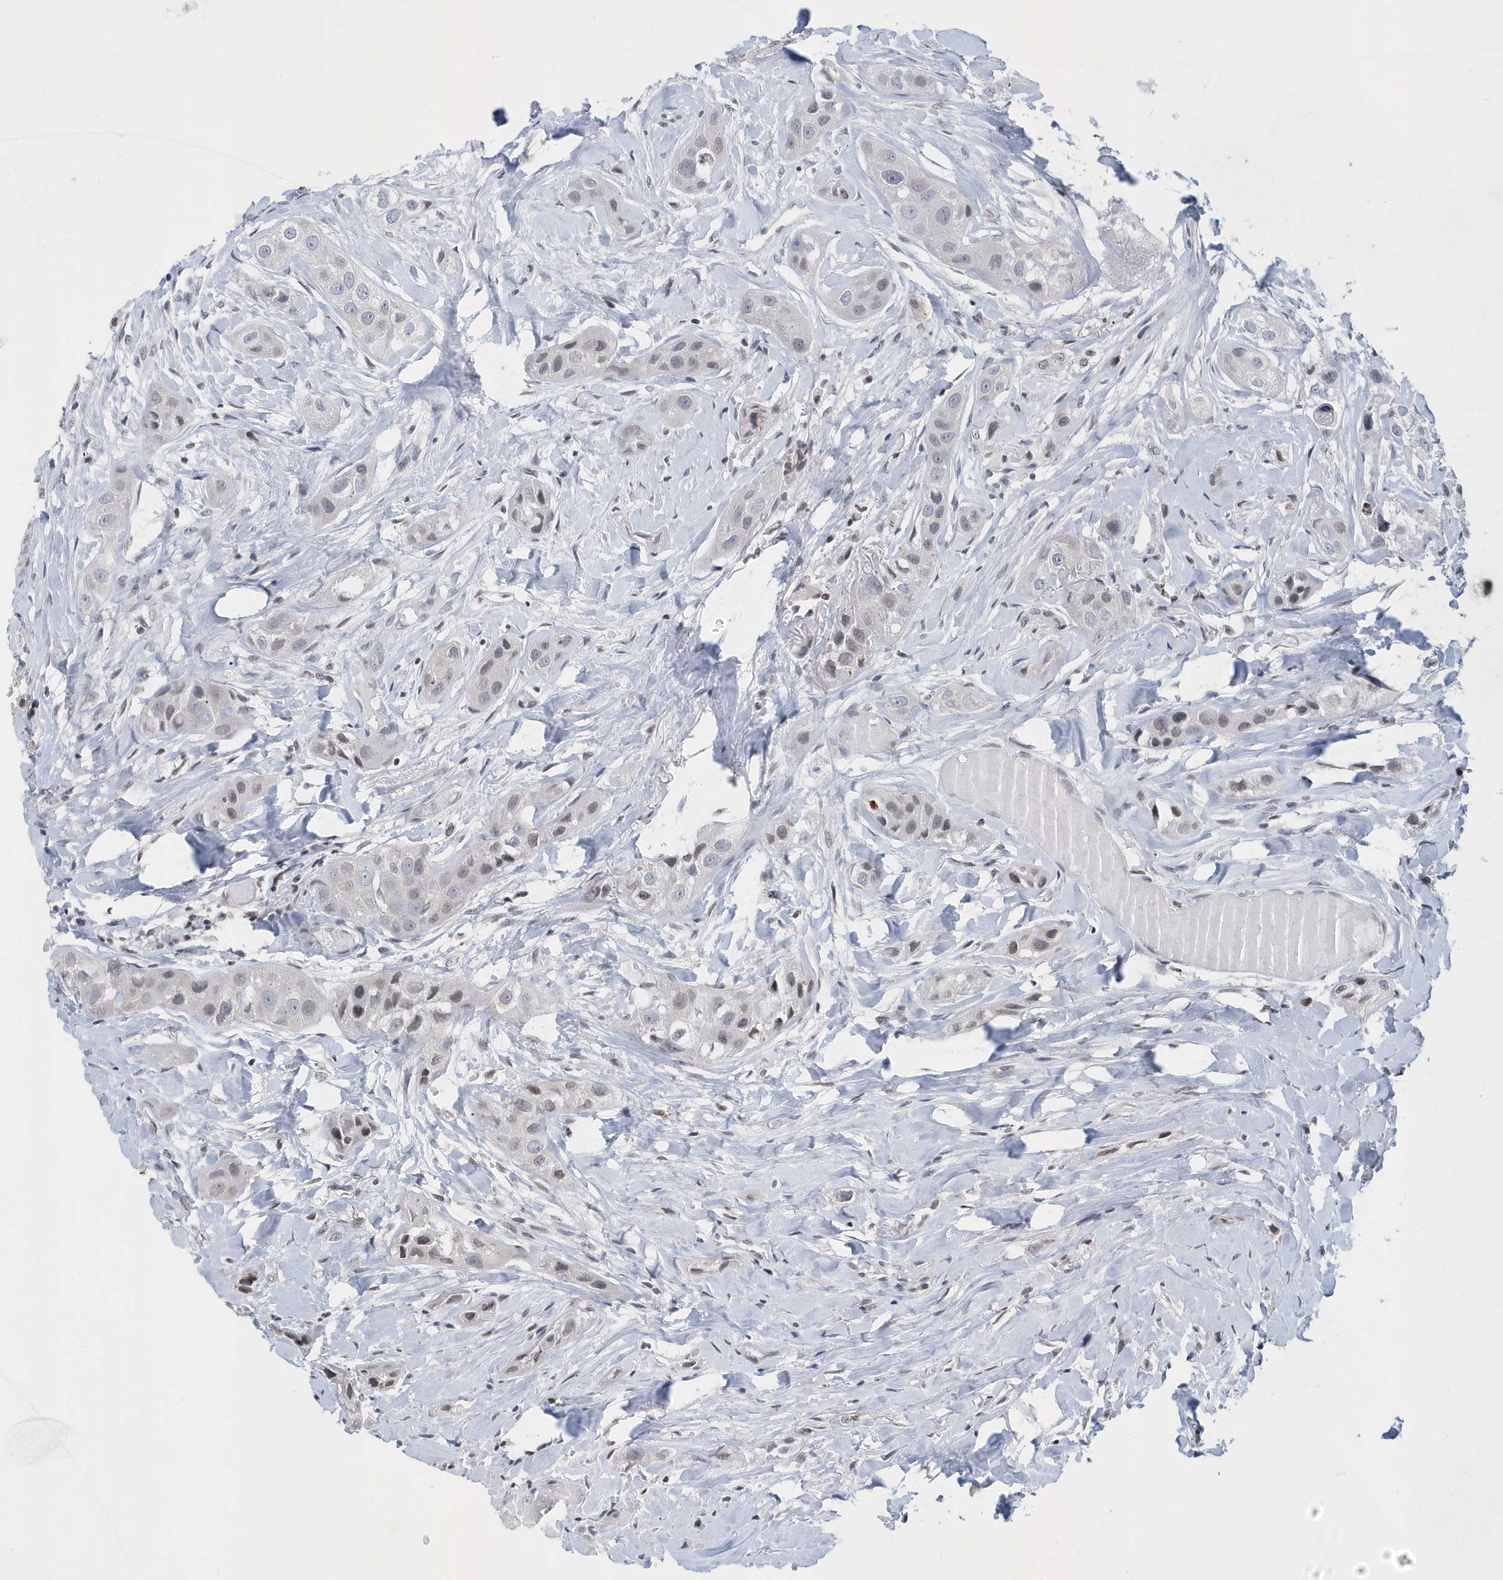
{"staining": {"intensity": "weak", "quantity": "<25%", "location": "nuclear"}, "tissue": "head and neck cancer", "cell_type": "Tumor cells", "image_type": "cancer", "snomed": [{"axis": "morphology", "description": "Normal tissue, NOS"}, {"axis": "morphology", "description": "Squamous cell carcinoma, NOS"}, {"axis": "topography", "description": "Skeletal muscle"}, {"axis": "topography", "description": "Head-Neck"}], "caption": "An image of head and neck cancer stained for a protein displays no brown staining in tumor cells.", "gene": "VWA5B2", "patient": {"sex": "male", "age": 51}}